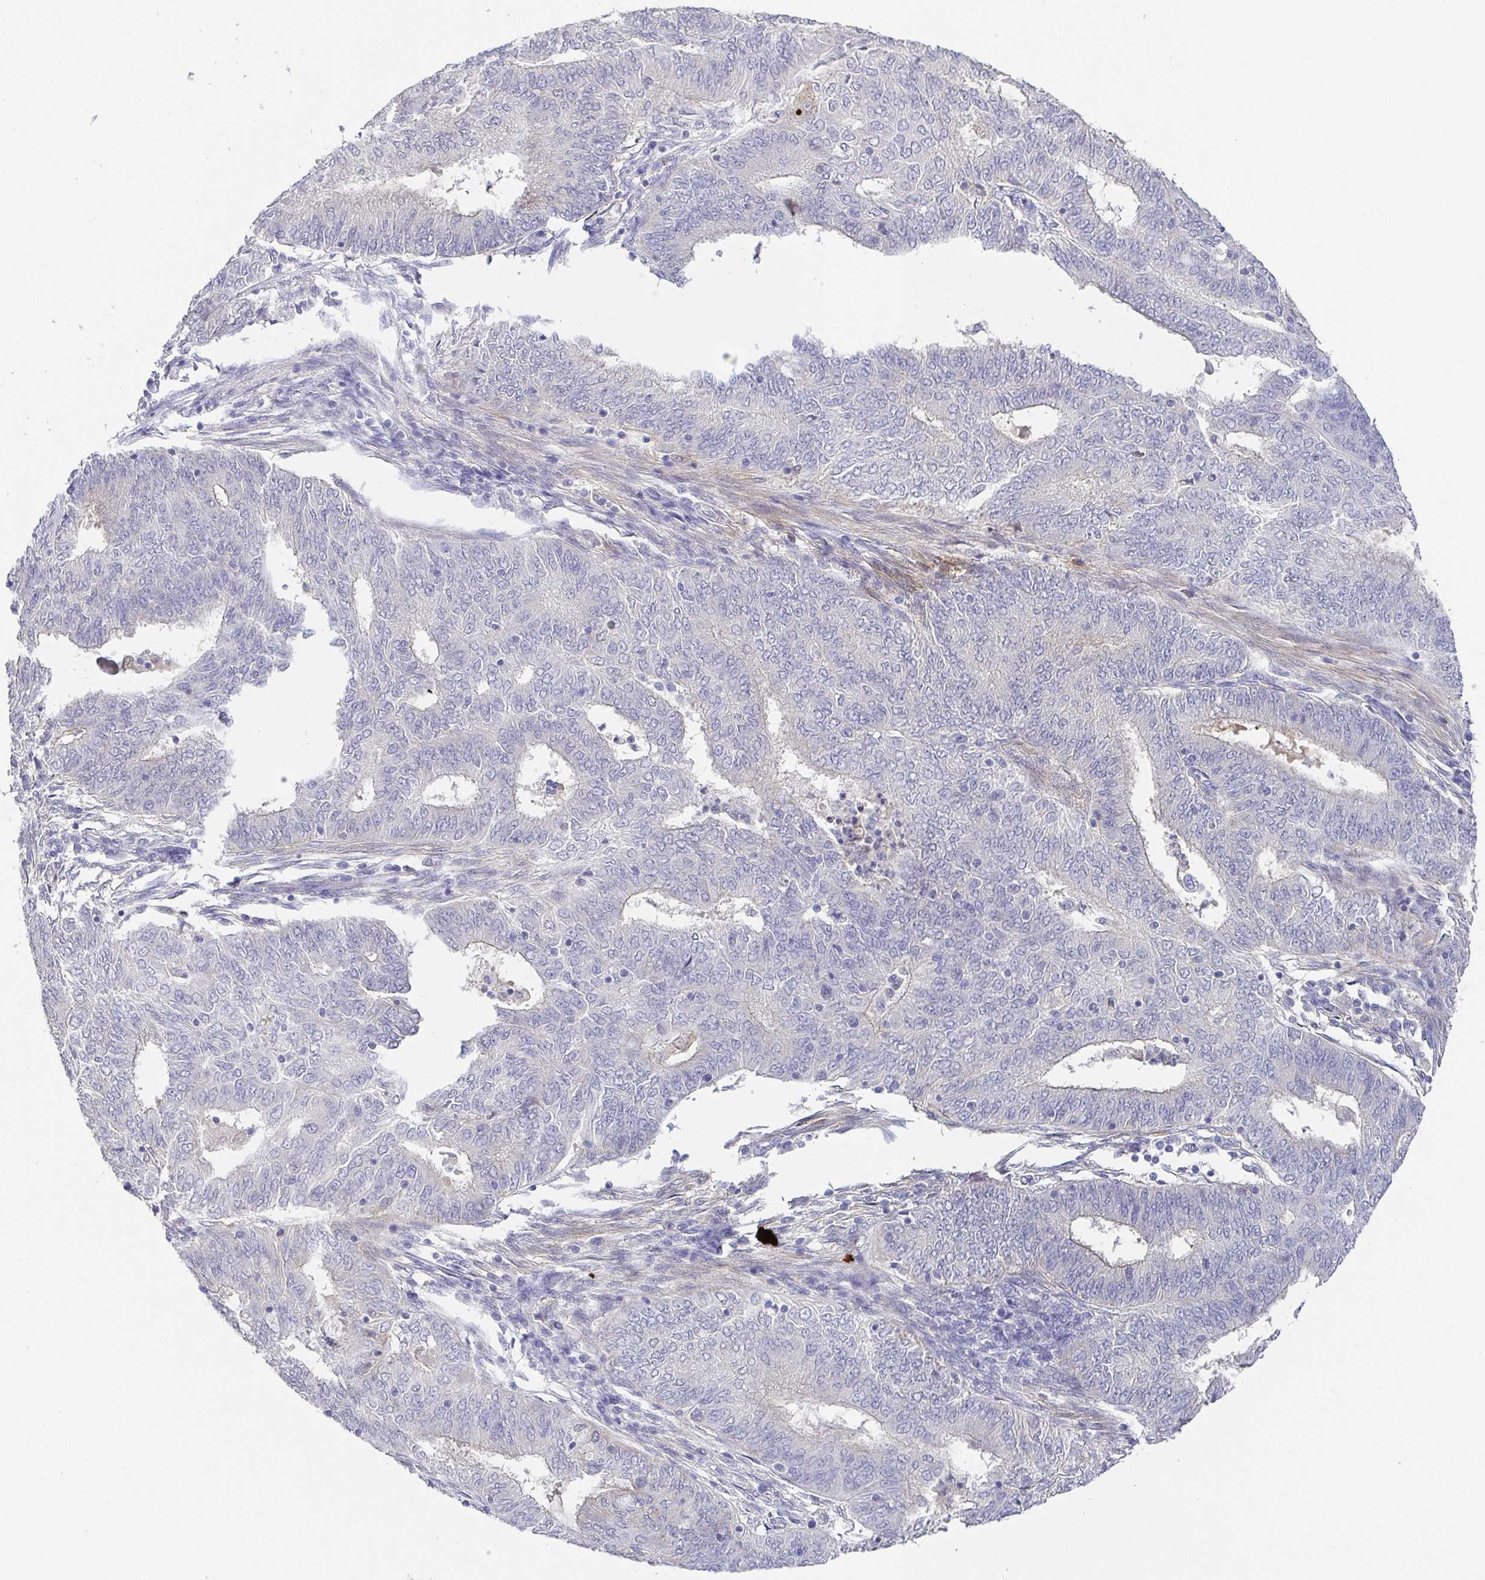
{"staining": {"intensity": "negative", "quantity": "none", "location": "none"}, "tissue": "endometrial cancer", "cell_type": "Tumor cells", "image_type": "cancer", "snomed": [{"axis": "morphology", "description": "Adenocarcinoma, NOS"}, {"axis": "topography", "description": "Endometrium"}], "caption": "Immunohistochemical staining of endometrial cancer shows no significant positivity in tumor cells. (IHC, brightfield microscopy, high magnification).", "gene": "RNASE7", "patient": {"sex": "female", "age": 62}}